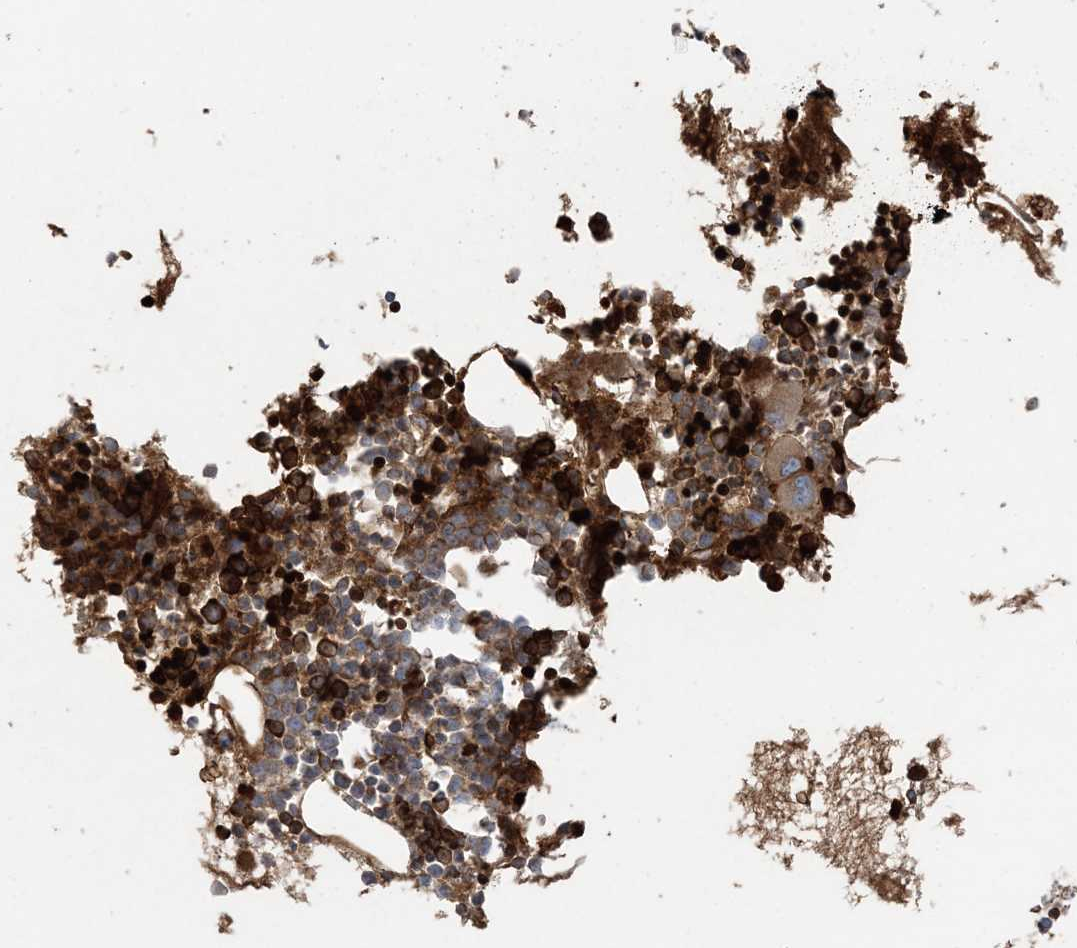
{"staining": {"intensity": "strong", "quantity": "25%-75%", "location": "cytoplasmic/membranous"}, "tissue": "bone marrow", "cell_type": "Hematopoietic cells", "image_type": "normal", "snomed": [{"axis": "morphology", "description": "Normal tissue, NOS"}, {"axis": "topography", "description": "Bone marrow"}], "caption": "This photomicrograph displays immunohistochemistry (IHC) staining of benign human bone marrow, with high strong cytoplasmic/membranous staining in approximately 25%-75% of hematopoietic cells.", "gene": "PIK3R4", "patient": {"sex": "female", "age": 62}}